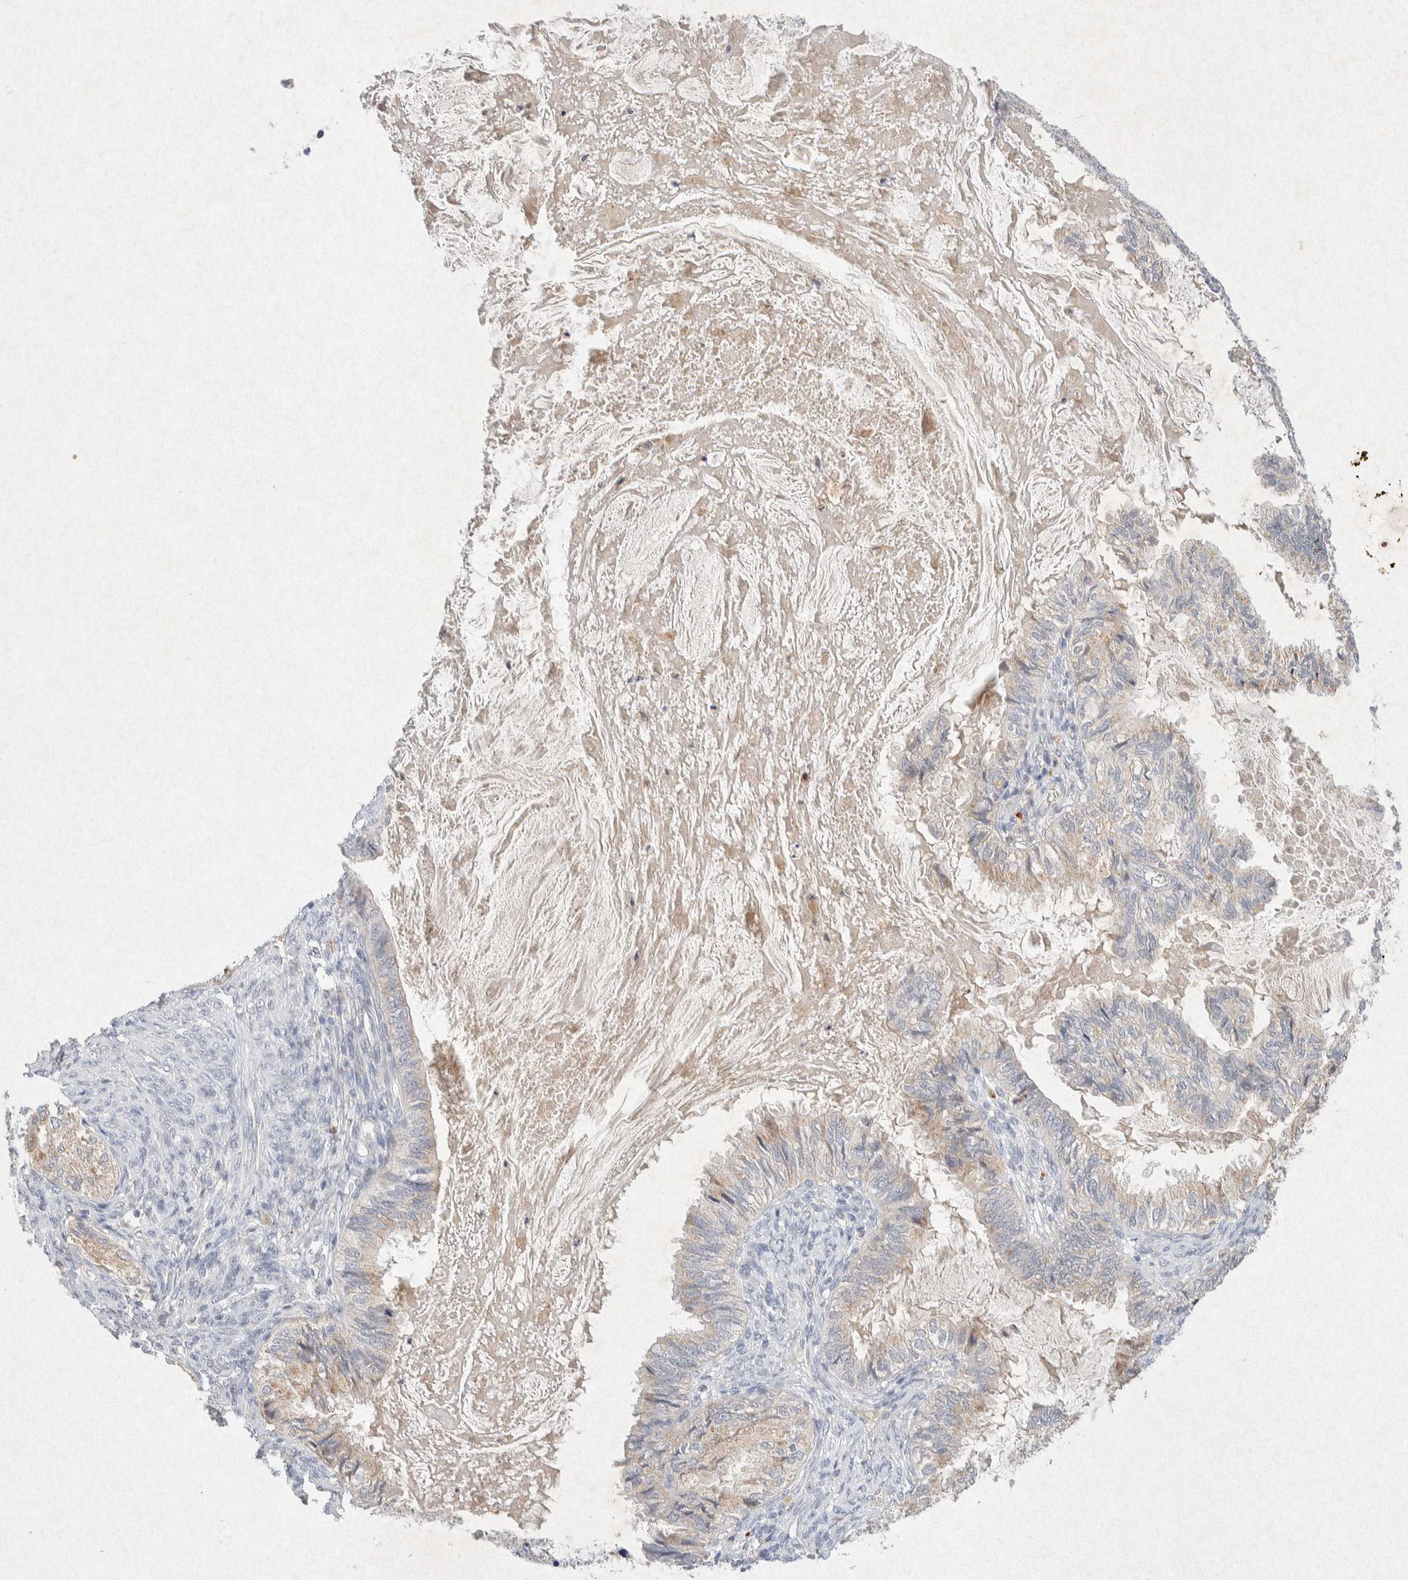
{"staining": {"intensity": "weak", "quantity": "25%-75%", "location": "cytoplasmic/membranous"}, "tissue": "cervical cancer", "cell_type": "Tumor cells", "image_type": "cancer", "snomed": [{"axis": "morphology", "description": "Normal tissue, NOS"}, {"axis": "morphology", "description": "Adenocarcinoma, NOS"}, {"axis": "topography", "description": "Cervix"}, {"axis": "topography", "description": "Endometrium"}], "caption": "Brown immunohistochemical staining in cervical cancer displays weak cytoplasmic/membranous positivity in about 25%-75% of tumor cells.", "gene": "GNAI1", "patient": {"sex": "female", "age": 86}}